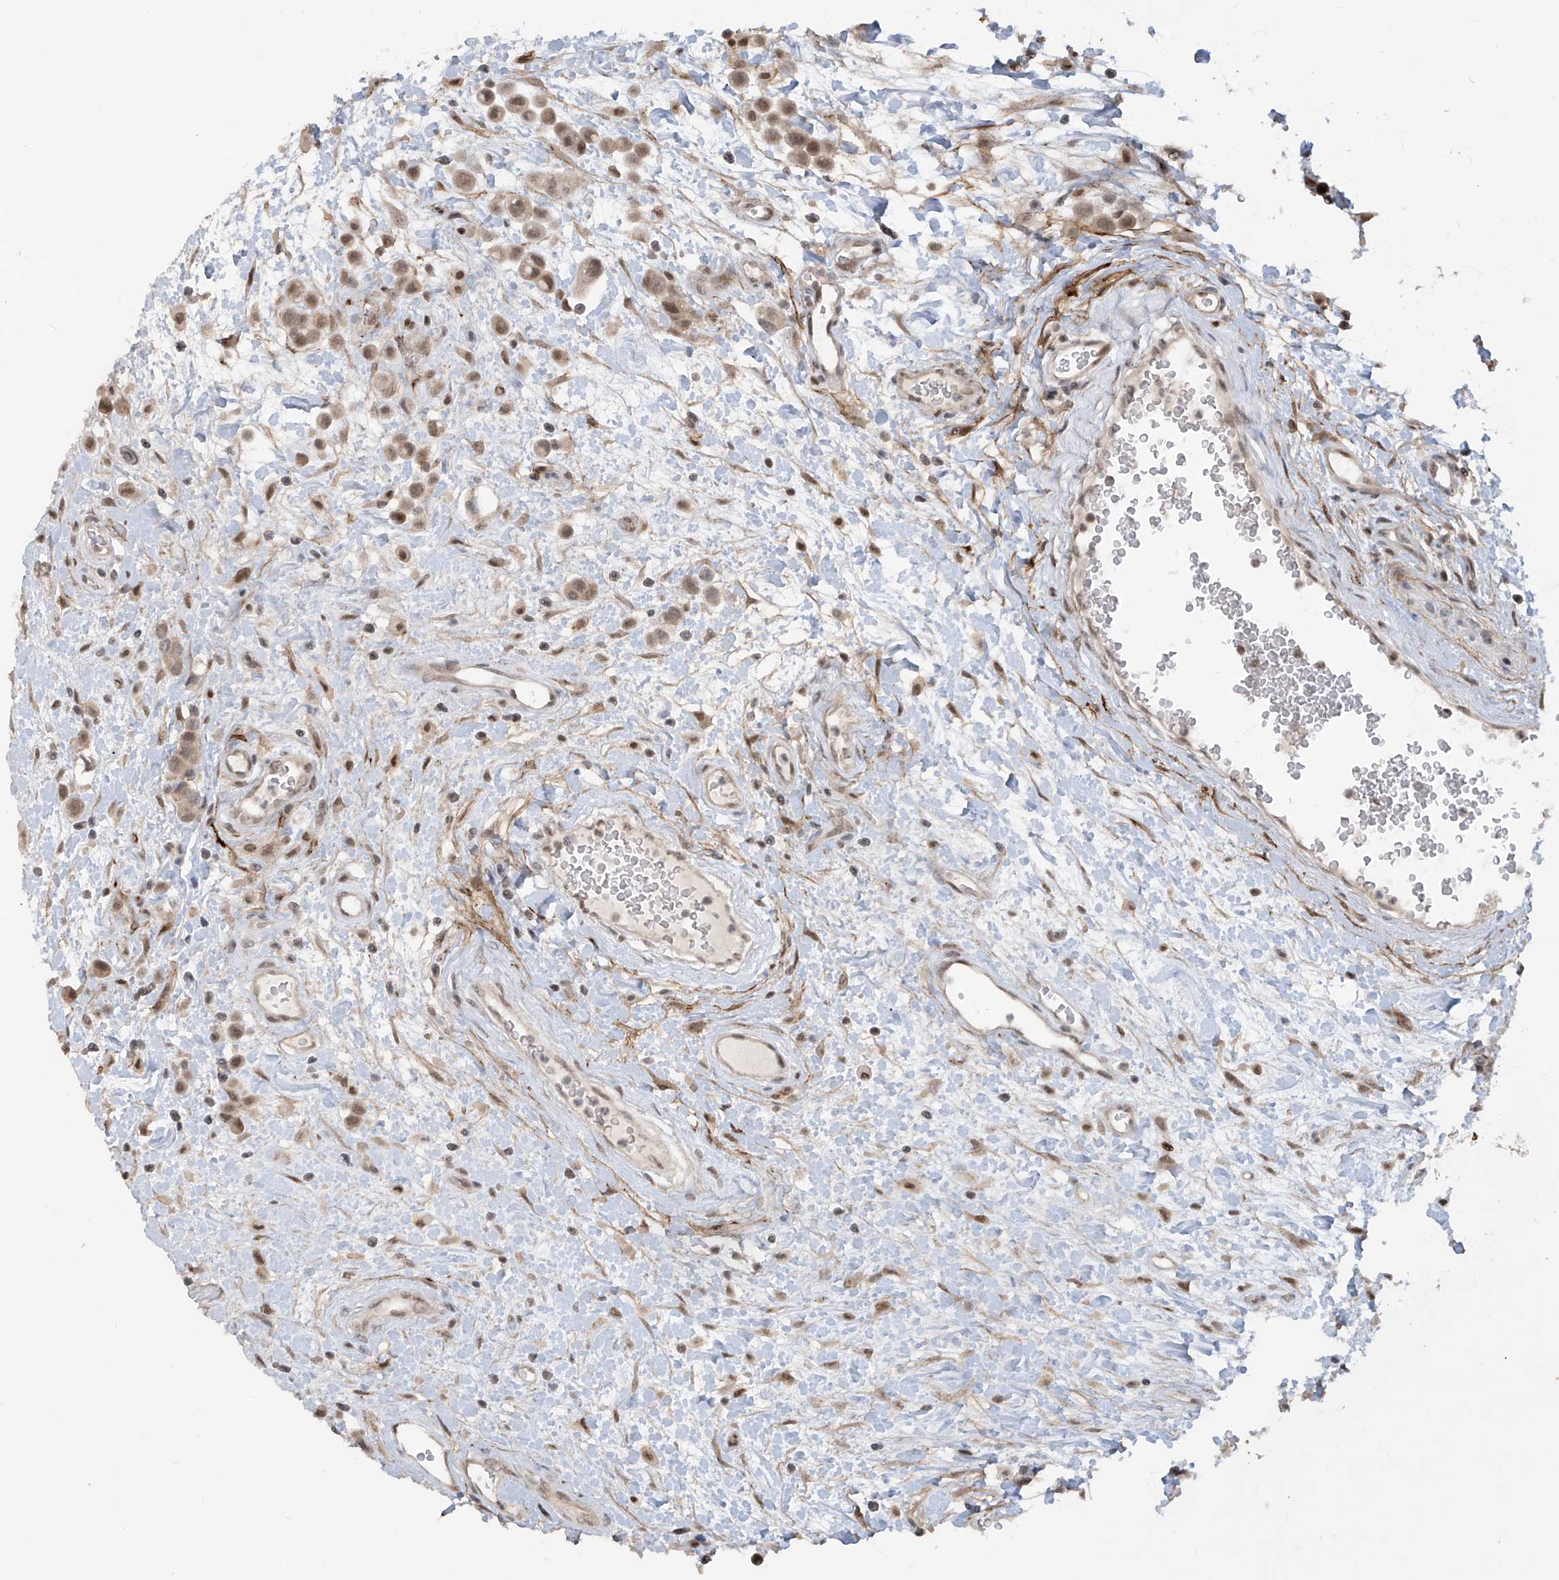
{"staining": {"intensity": "moderate", "quantity": ">75%", "location": "nuclear"}, "tissue": "urothelial cancer", "cell_type": "Tumor cells", "image_type": "cancer", "snomed": [{"axis": "morphology", "description": "Urothelial carcinoma, High grade"}, {"axis": "topography", "description": "Urinary bladder"}], "caption": "Immunohistochemistry (IHC) photomicrograph of neoplastic tissue: high-grade urothelial carcinoma stained using immunohistochemistry (IHC) displays medium levels of moderate protein expression localized specifically in the nuclear of tumor cells, appearing as a nuclear brown color.", "gene": "LAGE3", "patient": {"sex": "male", "age": 50}}